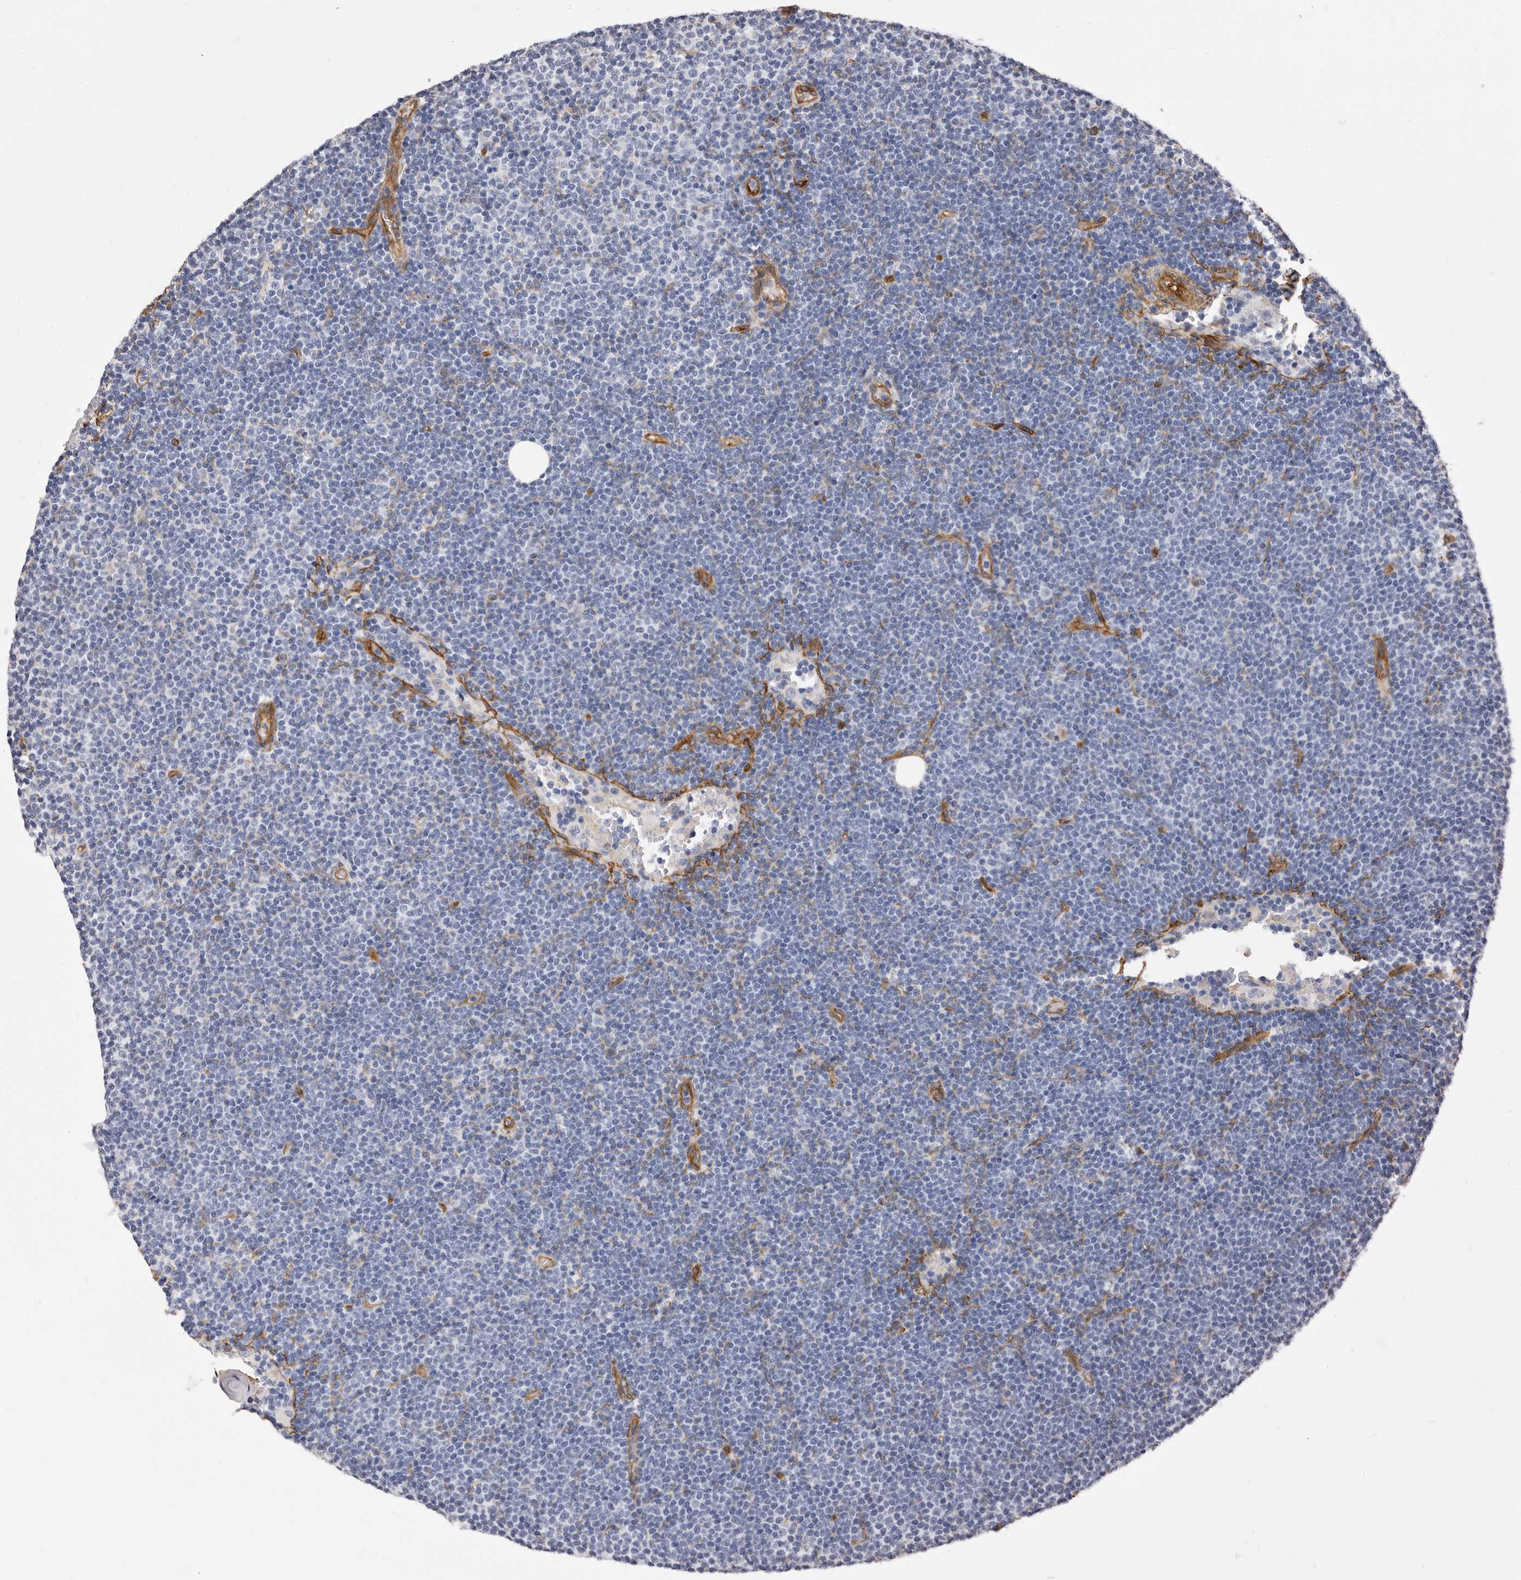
{"staining": {"intensity": "negative", "quantity": "none", "location": "none"}, "tissue": "lymphoma", "cell_type": "Tumor cells", "image_type": "cancer", "snomed": [{"axis": "morphology", "description": "Malignant lymphoma, non-Hodgkin's type, Low grade"}, {"axis": "topography", "description": "Lymph node"}], "caption": "This is an immunohistochemistry image of malignant lymphoma, non-Hodgkin's type (low-grade). There is no expression in tumor cells.", "gene": "ENAH", "patient": {"sex": "female", "age": 53}}